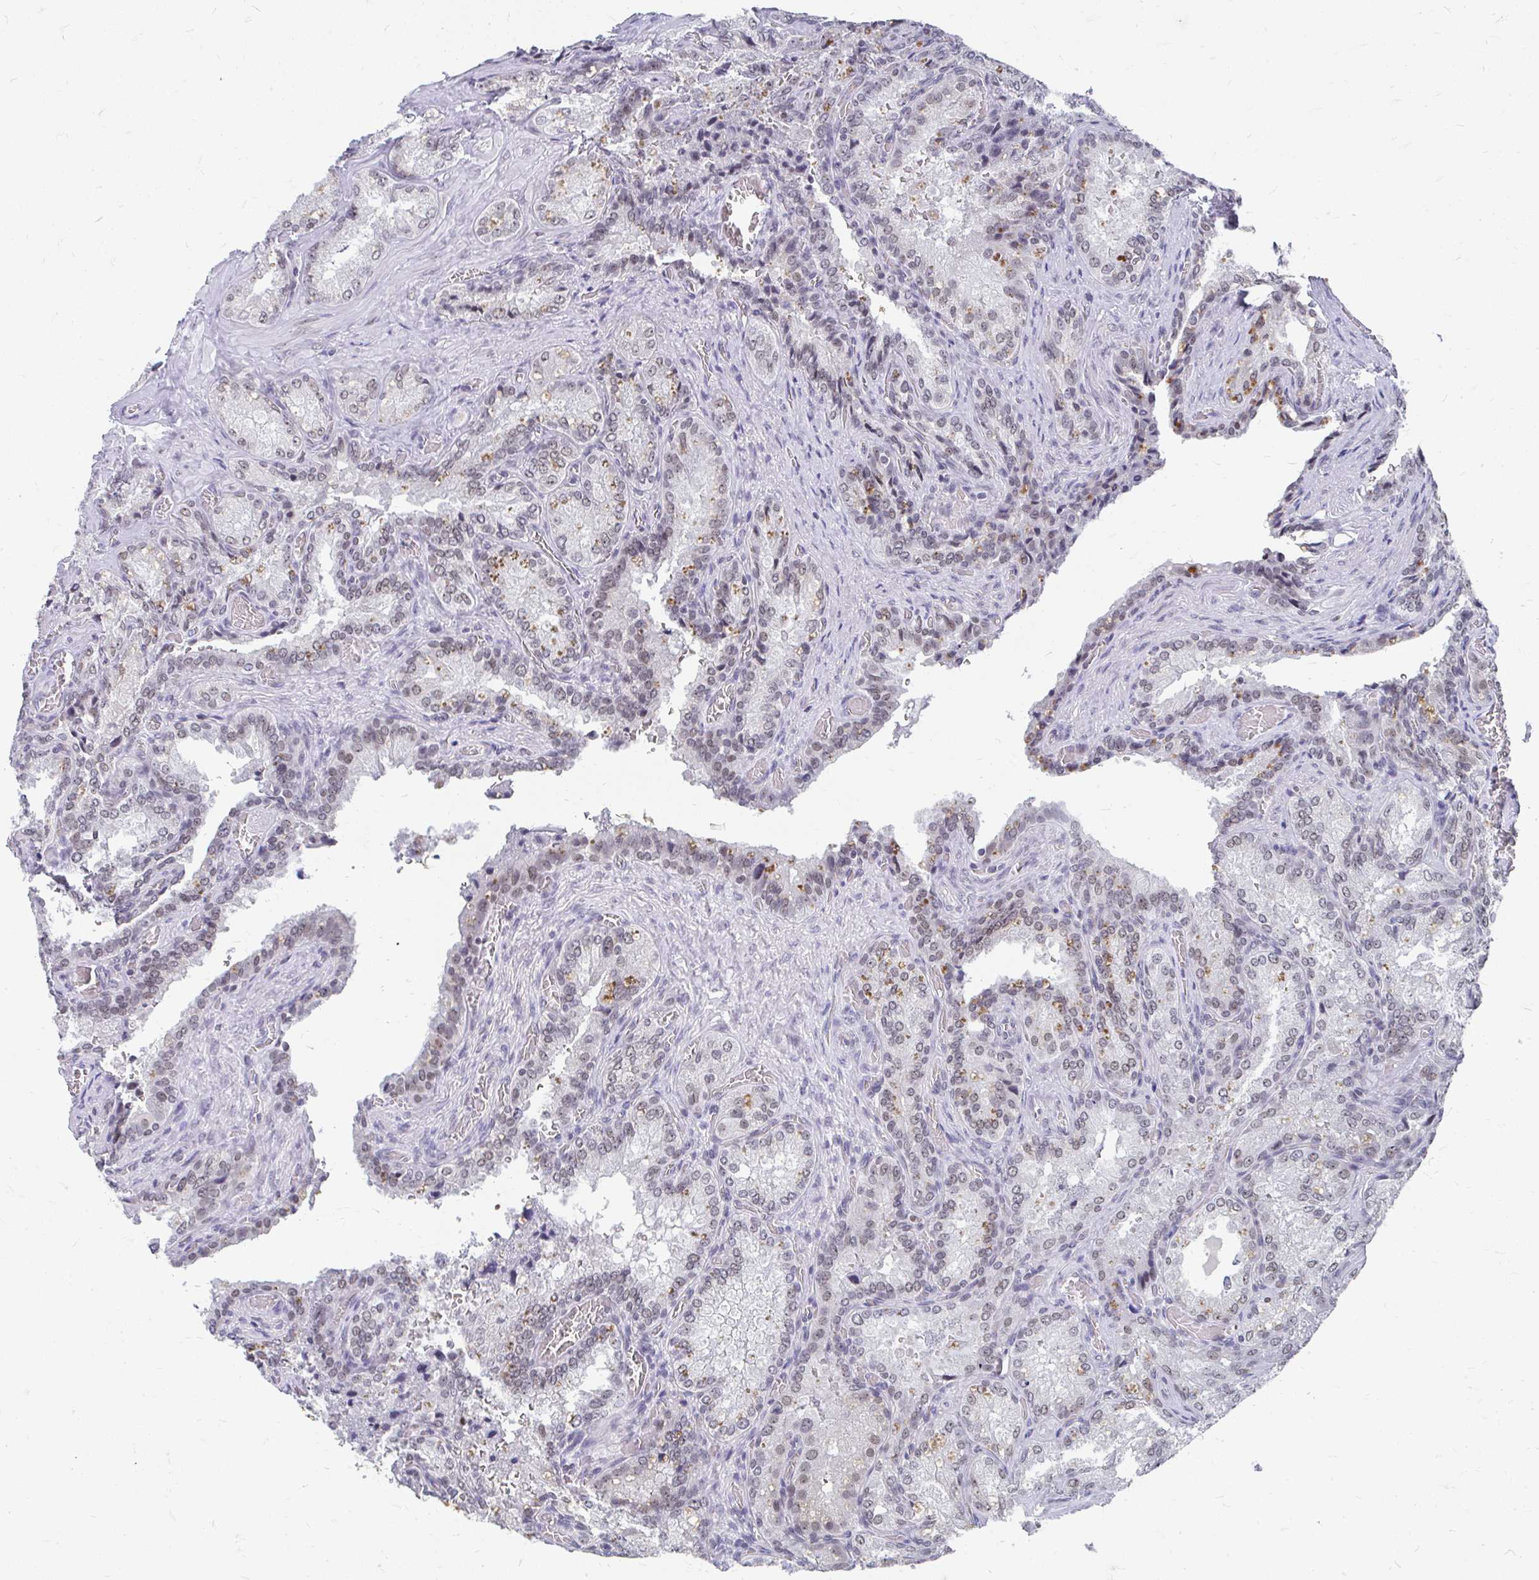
{"staining": {"intensity": "moderate", "quantity": "25%-75%", "location": "nuclear"}, "tissue": "seminal vesicle", "cell_type": "Glandular cells", "image_type": "normal", "snomed": [{"axis": "morphology", "description": "Normal tissue, NOS"}, {"axis": "topography", "description": "Seminal veicle"}], "caption": "Brown immunohistochemical staining in normal human seminal vesicle exhibits moderate nuclear expression in about 25%-75% of glandular cells.", "gene": "GTF2H1", "patient": {"sex": "male", "age": 47}}